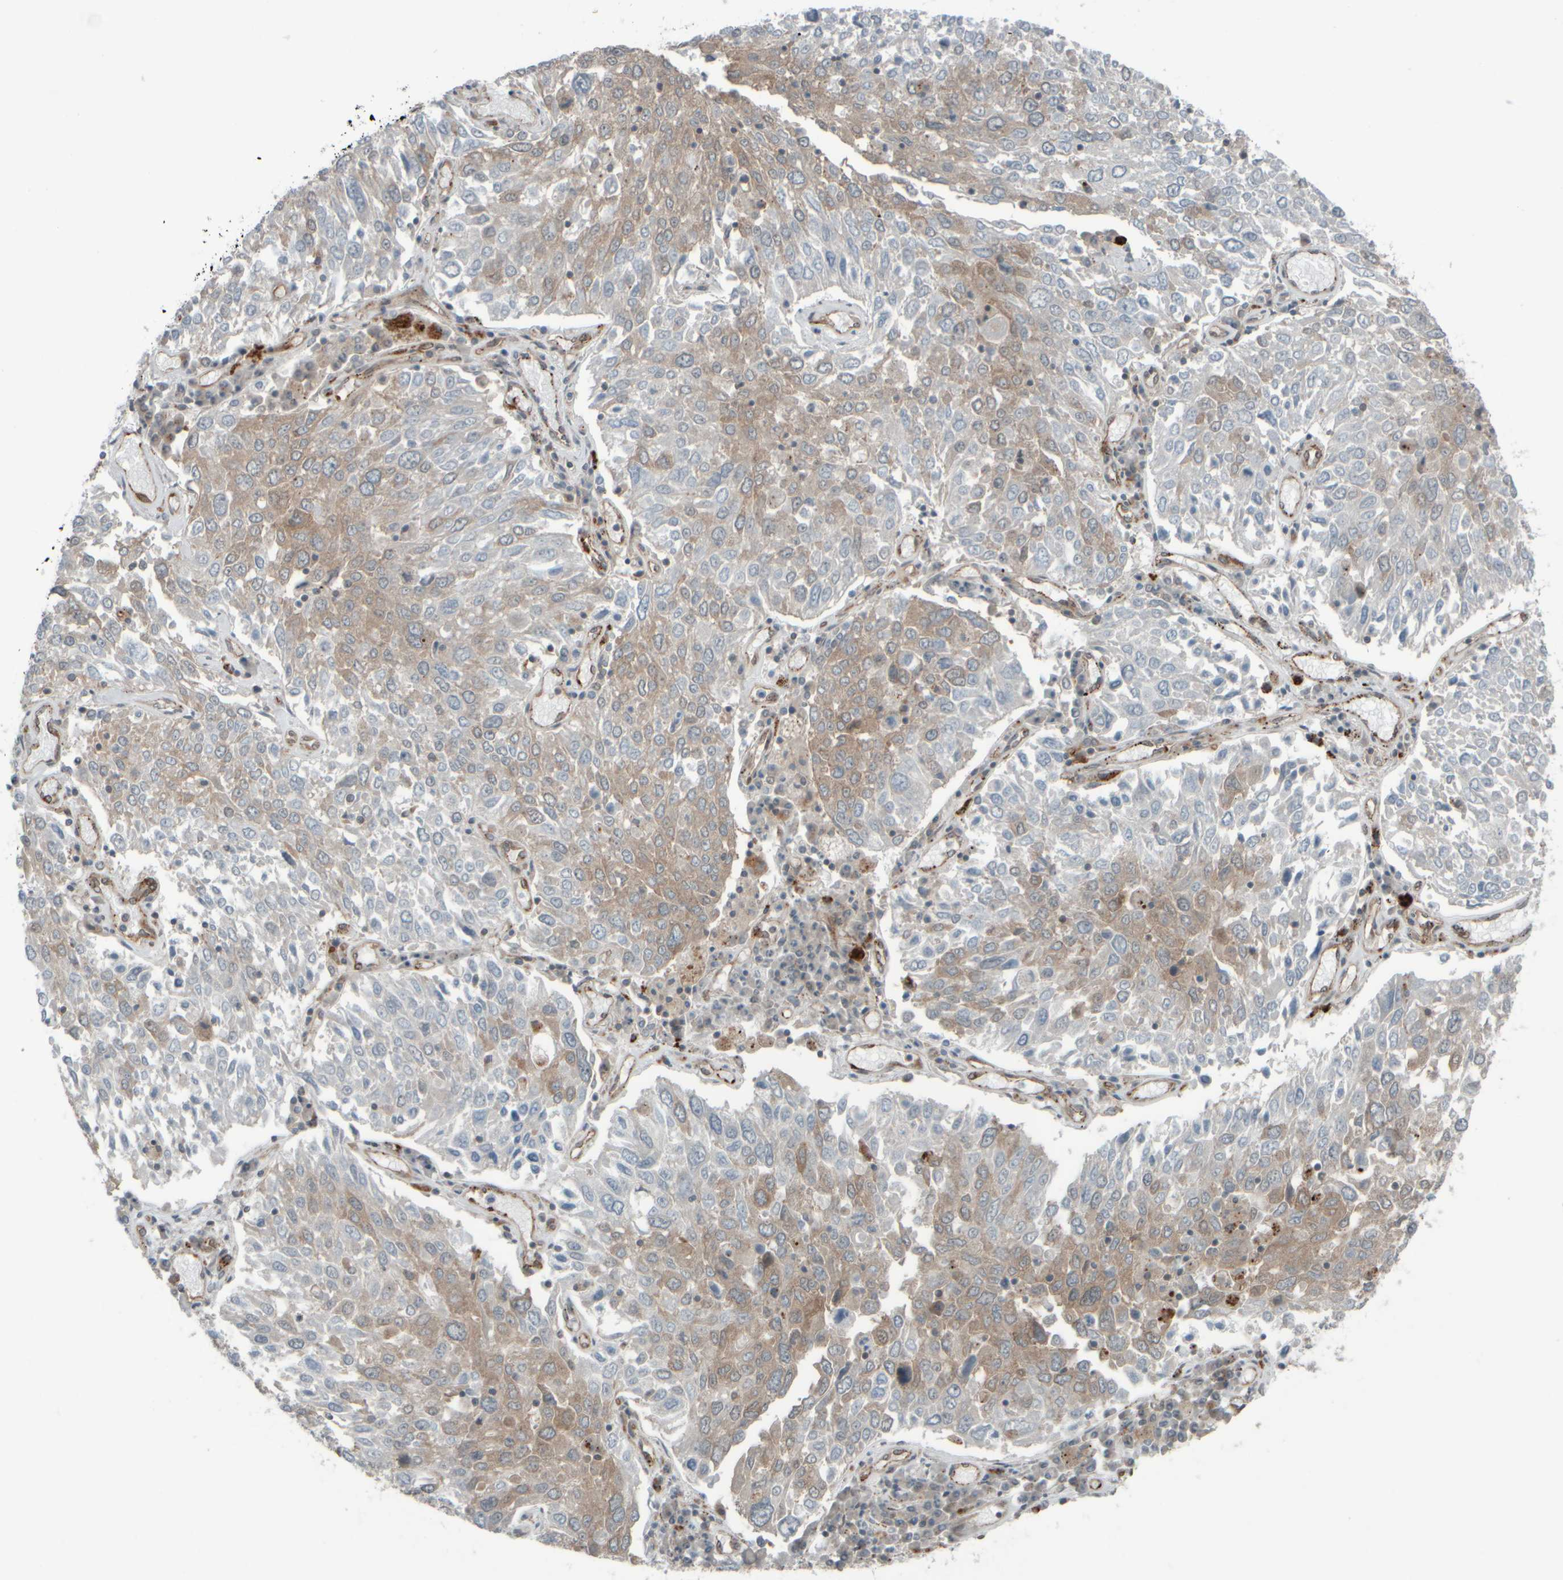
{"staining": {"intensity": "weak", "quantity": "25%-75%", "location": "cytoplasmic/membranous"}, "tissue": "lung cancer", "cell_type": "Tumor cells", "image_type": "cancer", "snomed": [{"axis": "morphology", "description": "Squamous cell carcinoma, NOS"}, {"axis": "topography", "description": "Lung"}], "caption": "Protein staining displays weak cytoplasmic/membranous positivity in approximately 25%-75% of tumor cells in lung cancer.", "gene": "GIGYF1", "patient": {"sex": "male", "age": 65}}